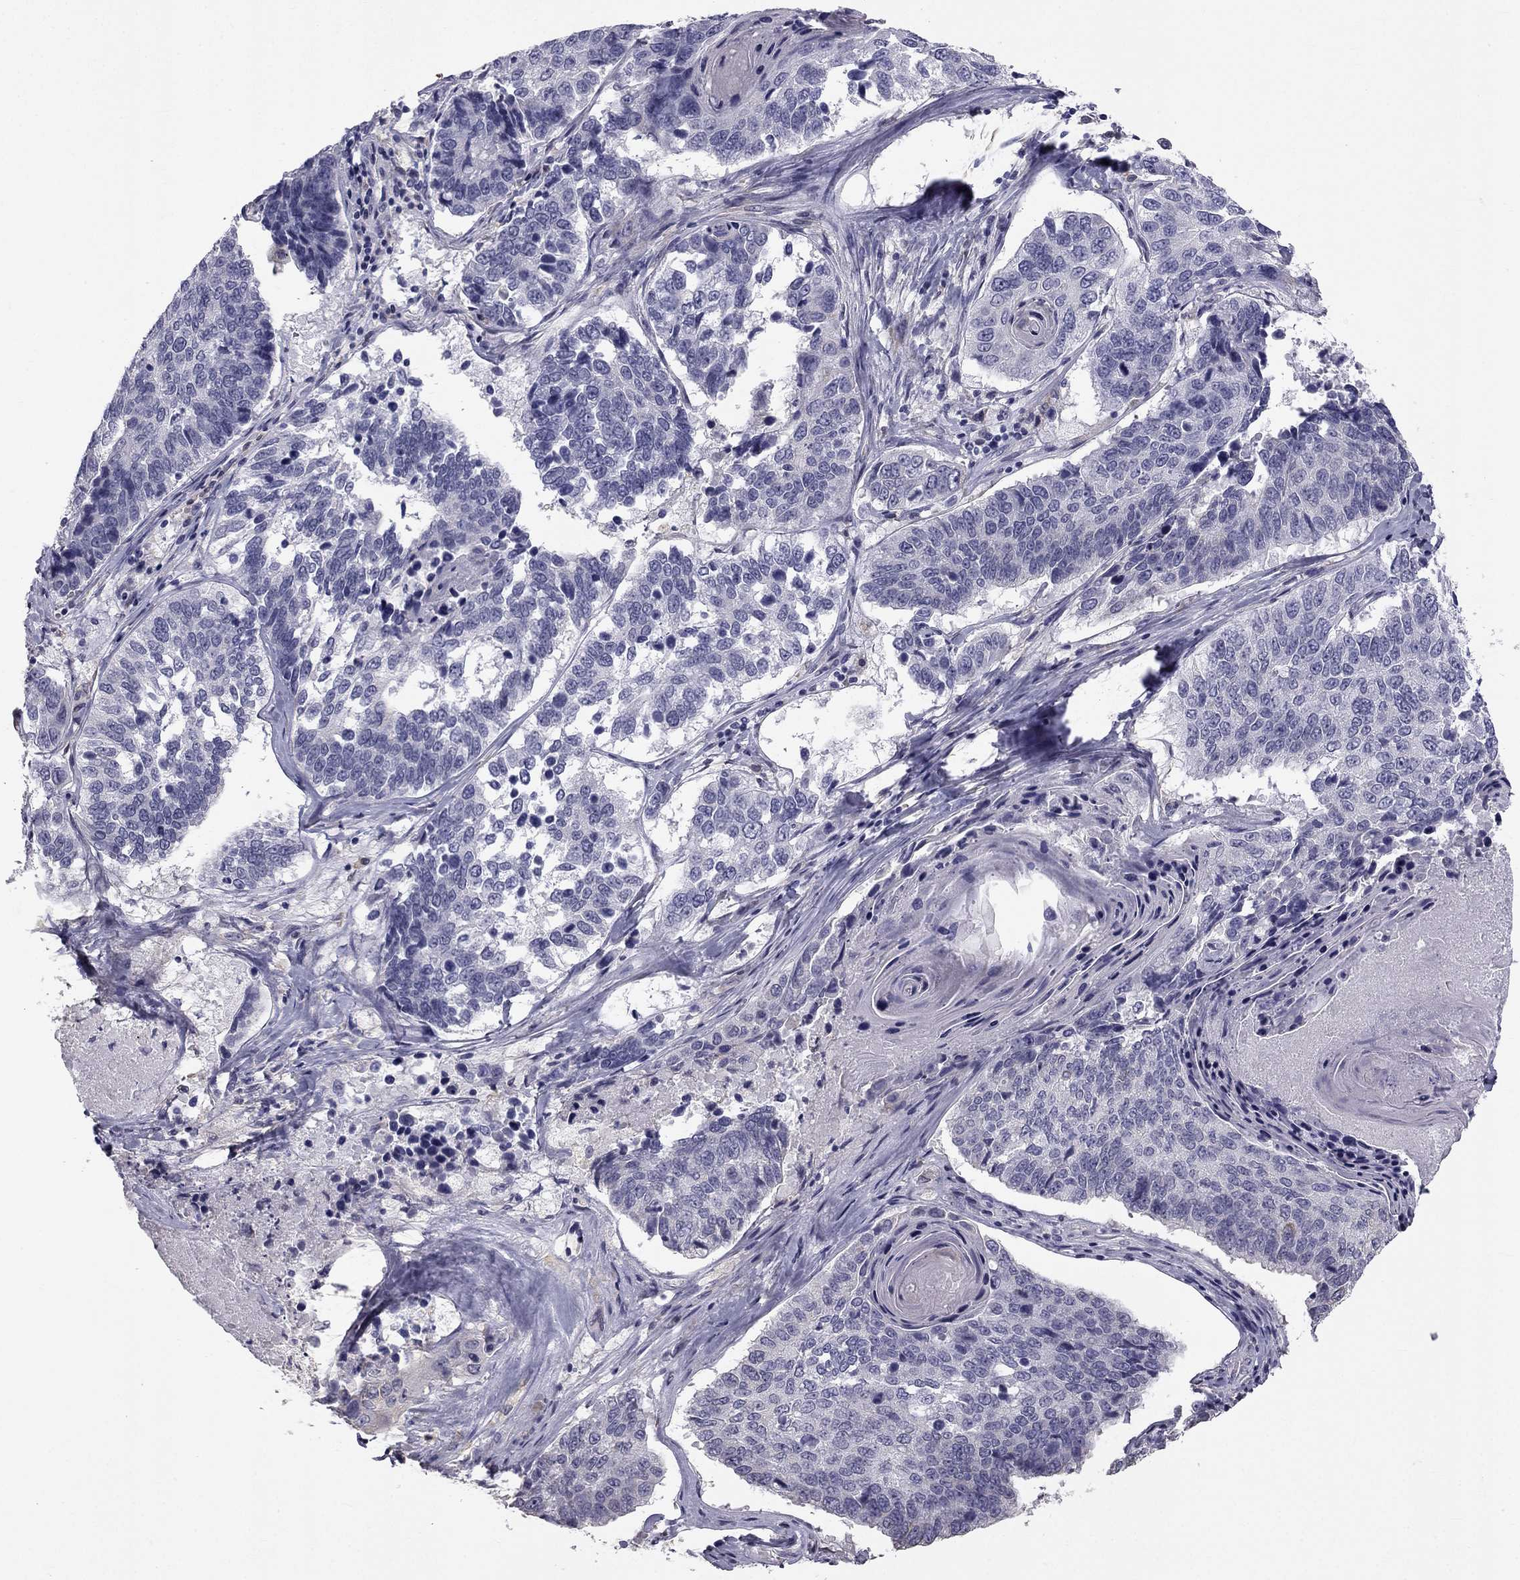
{"staining": {"intensity": "negative", "quantity": "none", "location": "none"}, "tissue": "lung cancer", "cell_type": "Tumor cells", "image_type": "cancer", "snomed": [{"axis": "morphology", "description": "Squamous cell carcinoma, NOS"}, {"axis": "topography", "description": "Lung"}], "caption": "IHC photomicrograph of lung cancer stained for a protein (brown), which displays no expression in tumor cells.", "gene": "CCDC40", "patient": {"sex": "male", "age": 73}}